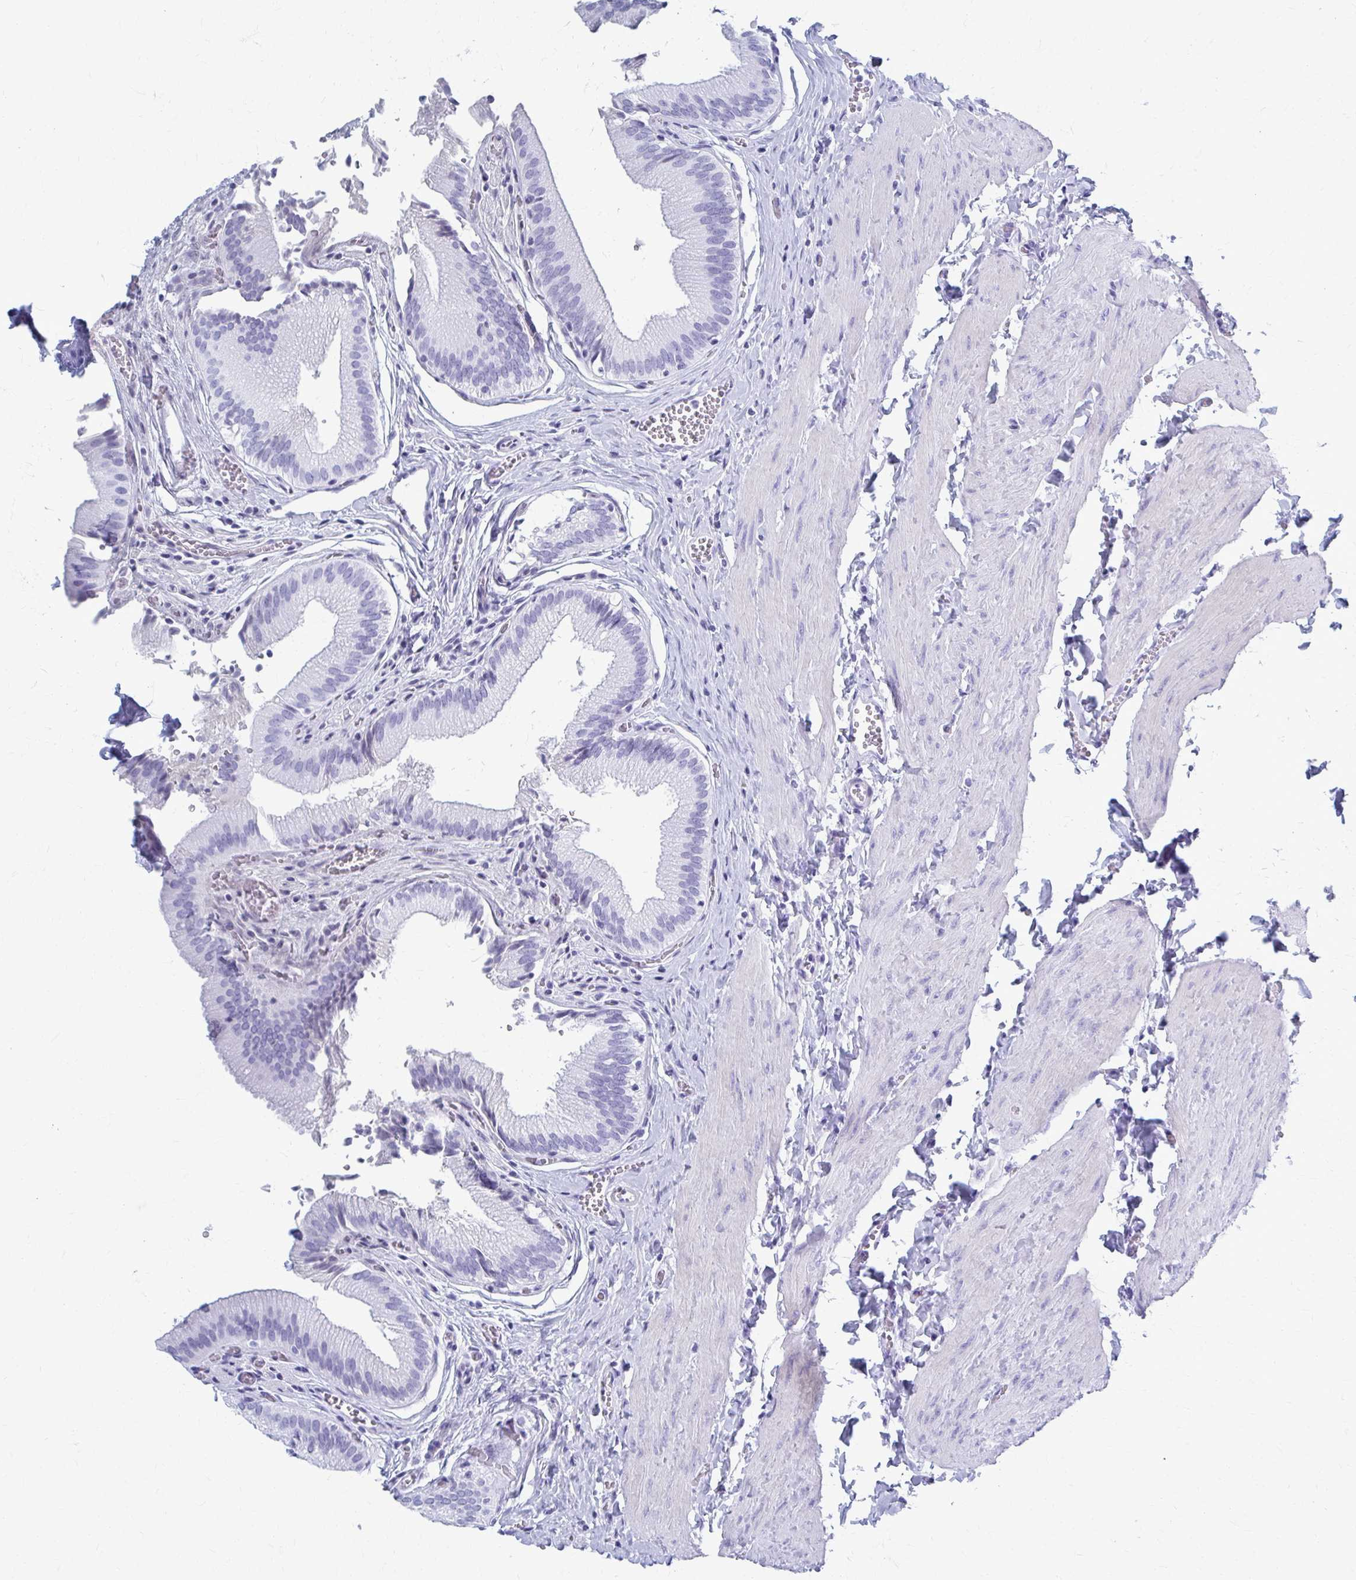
{"staining": {"intensity": "negative", "quantity": "none", "location": "none"}, "tissue": "gallbladder", "cell_type": "Glandular cells", "image_type": "normal", "snomed": [{"axis": "morphology", "description": "Normal tissue, NOS"}, {"axis": "topography", "description": "Gallbladder"}, {"axis": "topography", "description": "Peripheral nerve tissue"}], "caption": "High power microscopy image of an immunohistochemistry (IHC) histopathology image of benign gallbladder, revealing no significant staining in glandular cells.", "gene": "CELF5", "patient": {"sex": "male", "age": 17}}